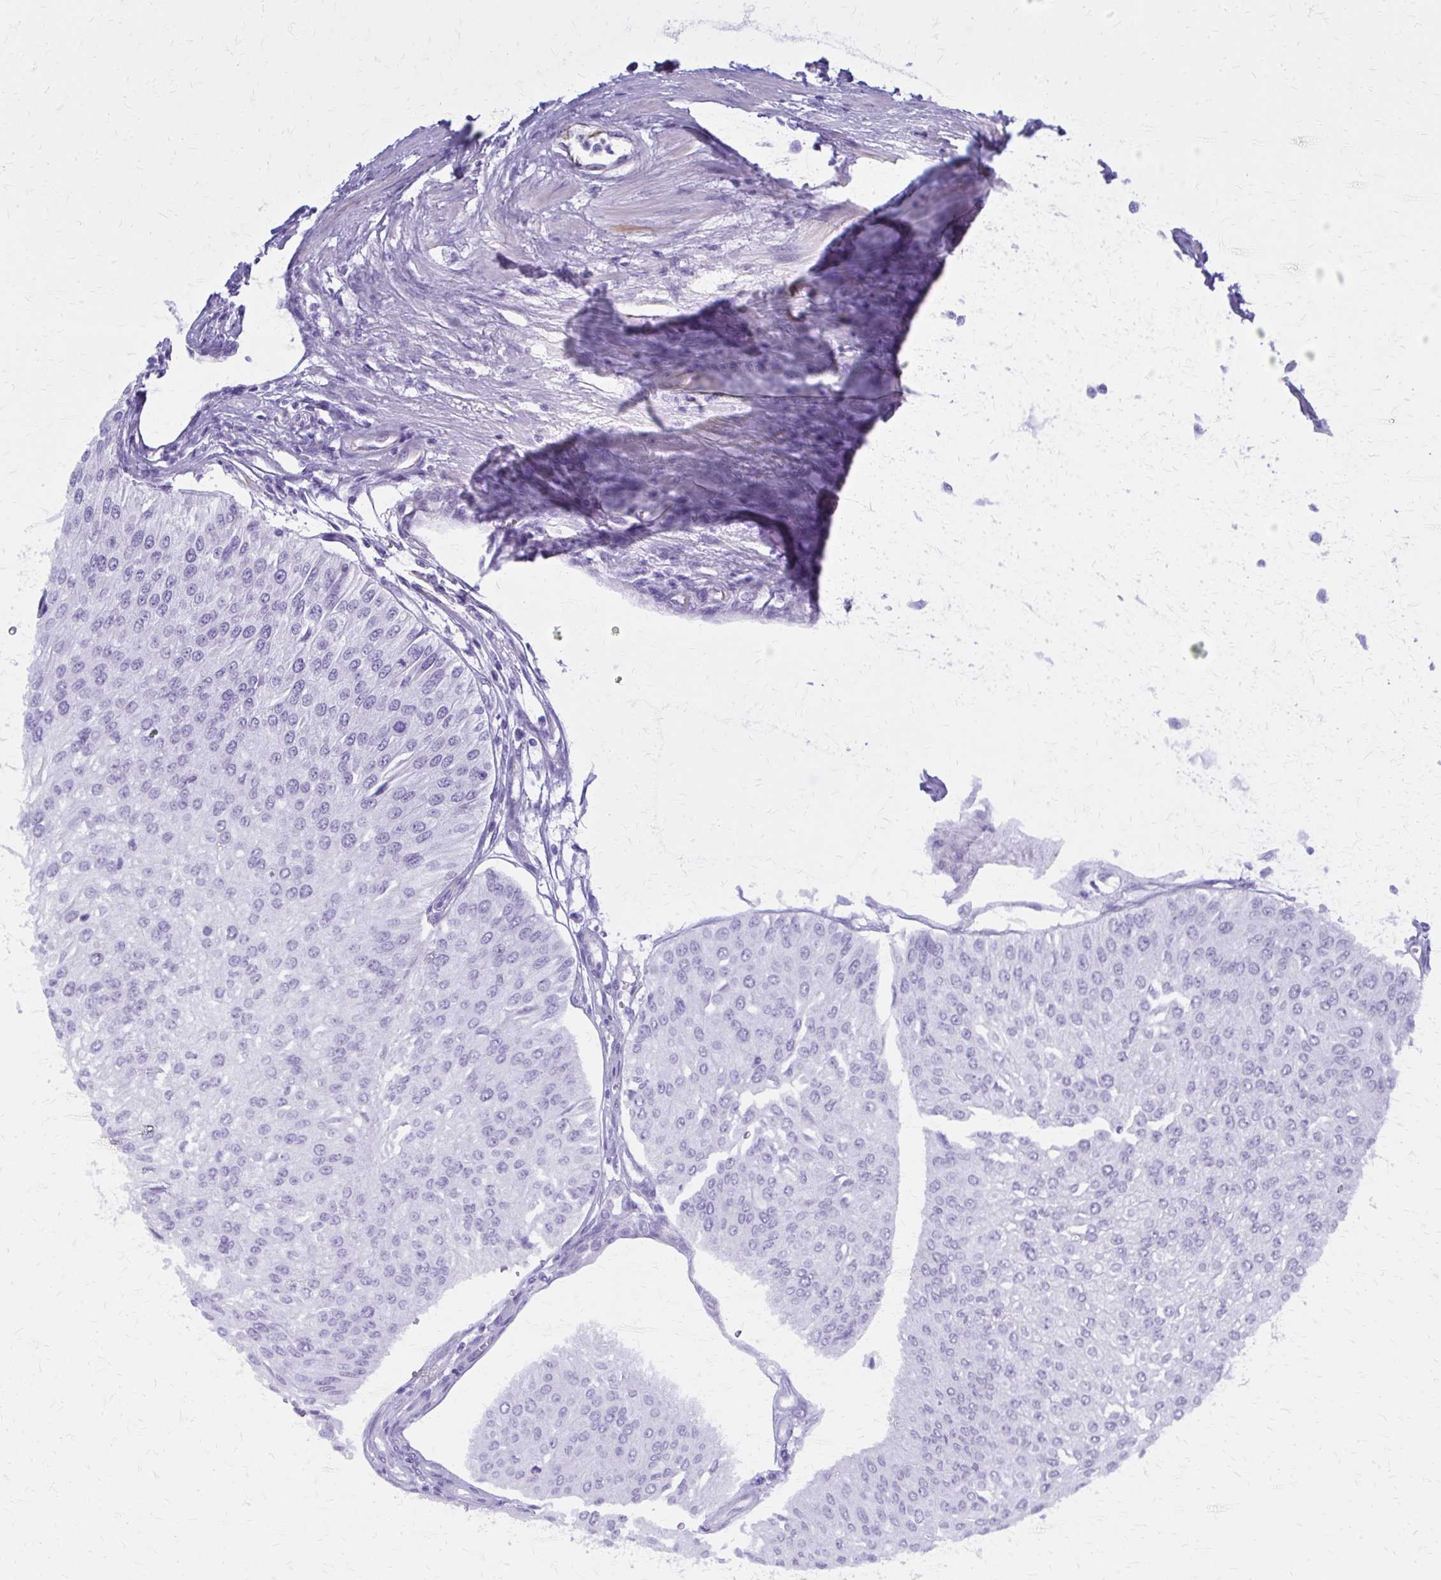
{"staining": {"intensity": "negative", "quantity": "none", "location": "none"}, "tissue": "urothelial cancer", "cell_type": "Tumor cells", "image_type": "cancer", "snomed": [{"axis": "morphology", "description": "Urothelial carcinoma, NOS"}, {"axis": "topography", "description": "Urinary bladder"}], "caption": "Immunohistochemistry (IHC) micrograph of neoplastic tissue: human transitional cell carcinoma stained with DAB demonstrates no significant protein positivity in tumor cells. (Stains: DAB immunohistochemistry with hematoxylin counter stain, Microscopy: brightfield microscopy at high magnification).", "gene": "GFAP", "patient": {"sex": "male", "age": 67}}